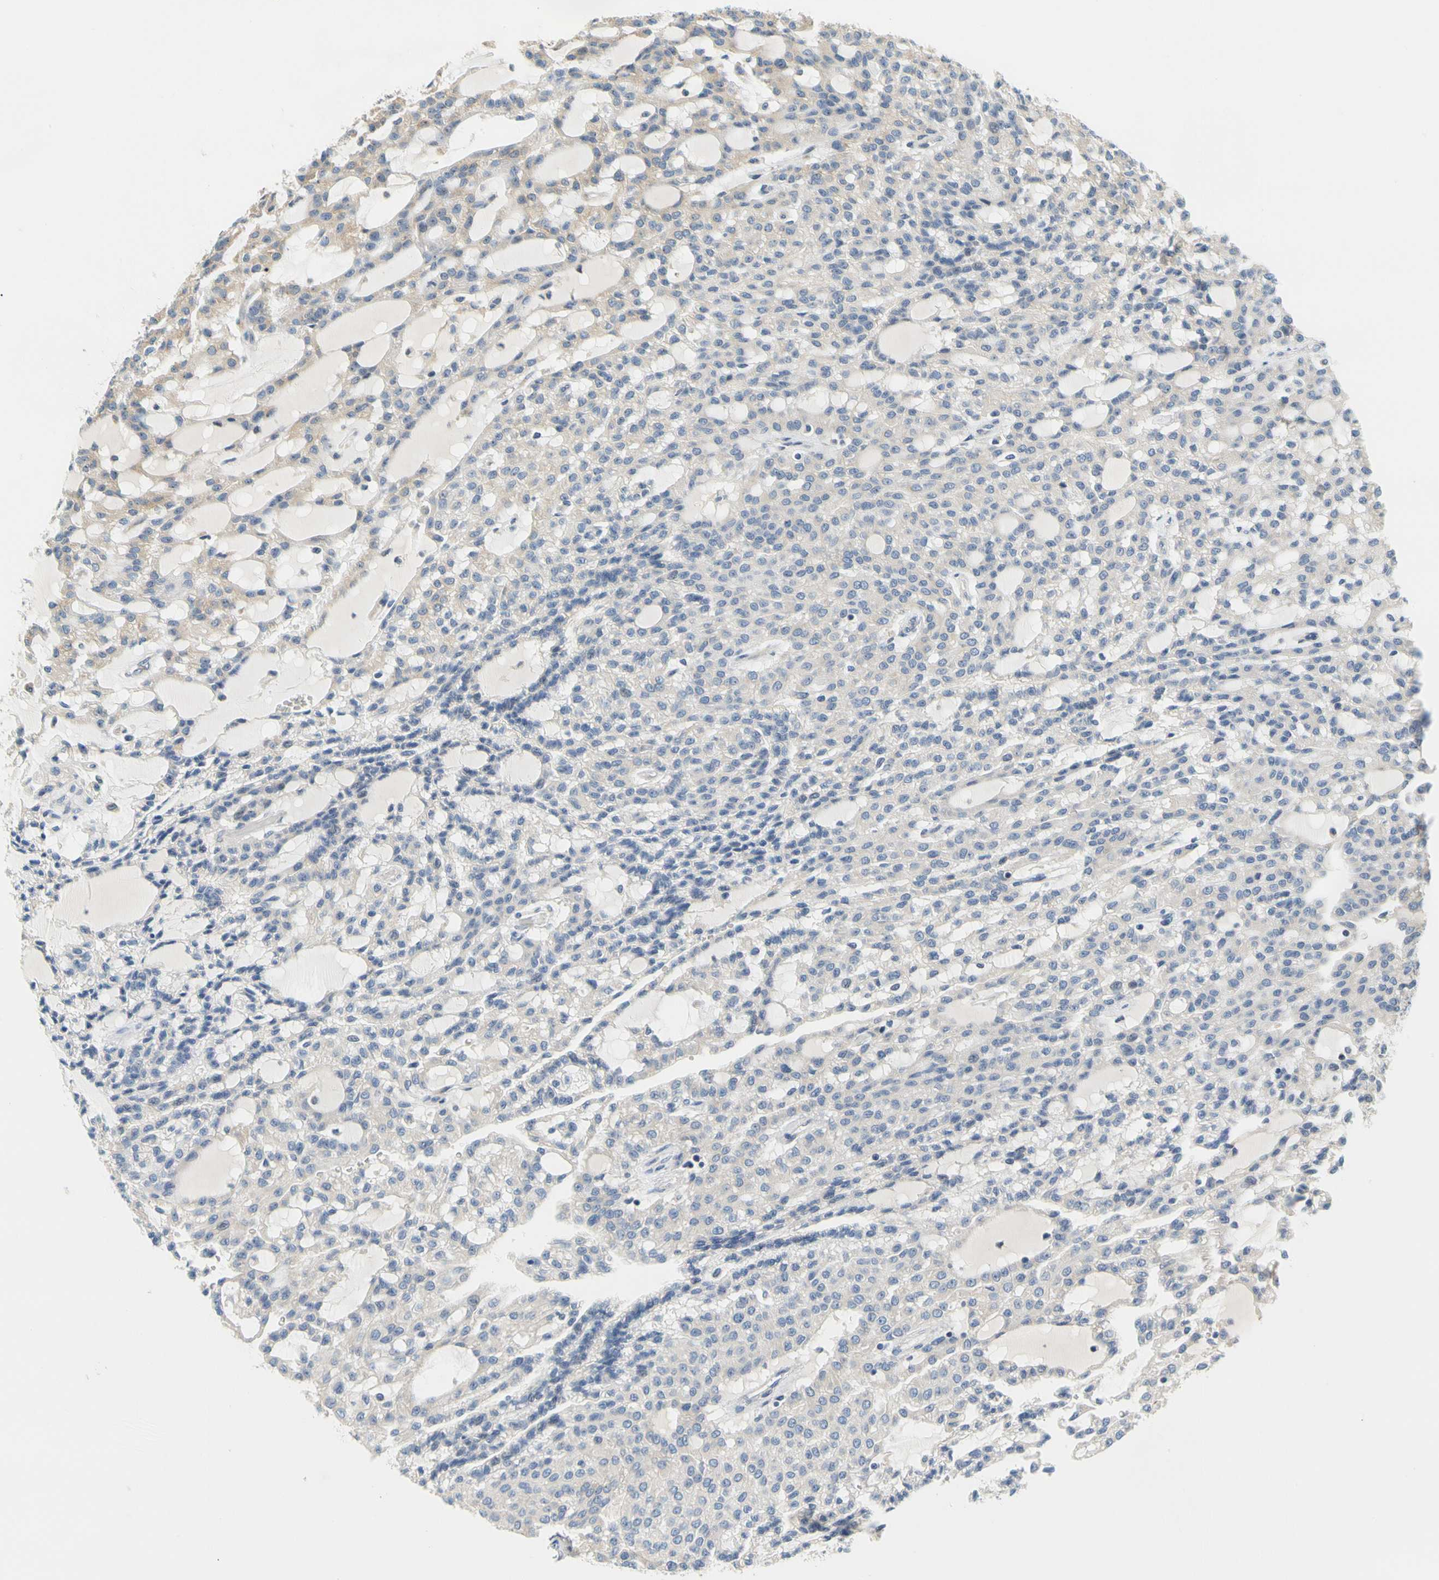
{"staining": {"intensity": "weak", "quantity": "<25%", "location": "cytoplasmic/membranous"}, "tissue": "renal cancer", "cell_type": "Tumor cells", "image_type": "cancer", "snomed": [{"axis": "morphology", "description": "Adenocarcinoma, NOS"}, {"axis": "topography", "description": "Kidney"}], "caption": "A photomicrograph of renal adenocarcinoma stained for a protein exhibits no brown staining in tumor cells. The staining was performed using DAB (3,3'-diaminobenzidine) to visualize the protein expression in brown, while the nuclei were stained in blue with hematoxylin (Magnification: 20x).", "gene": "LRRC47", "patient": {"sex": "male", "age": 63}}